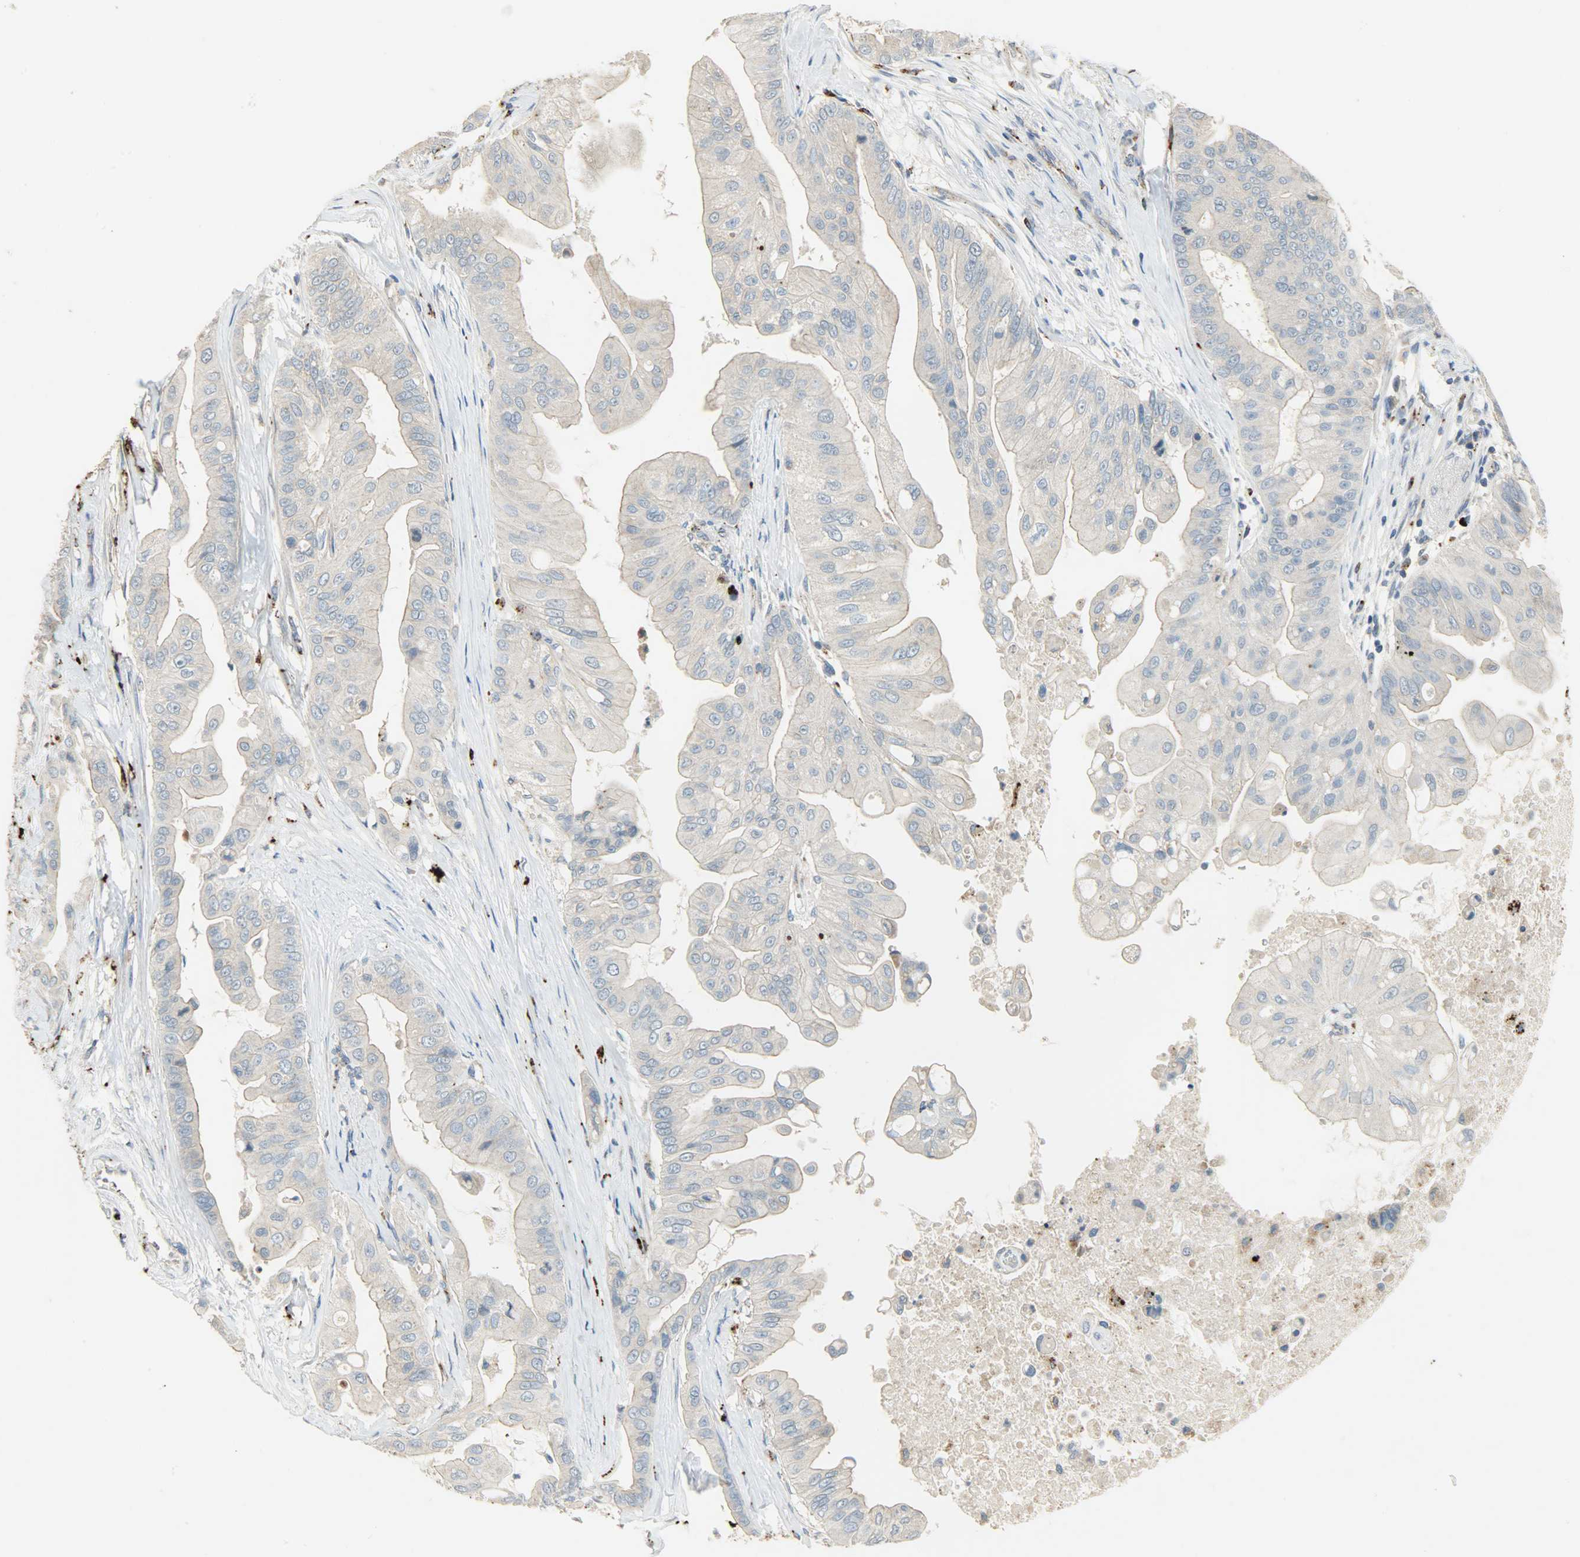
{"staining": {"intensity": "negative", "quantity": "none", "location": "none"}, "tissue": "pancreatic cancer", "cell_type": "Tumor cells", "image_type": "cancer", "snomed": [{"axis": "morphology", "description": "Adenocarcinoma, NOS"}, {"axis": "topography", "description": "Pancreas"}], "caption": "IHC of pancreatic cancer (adenocarcinoma) displays no positivity in tumor cells.", "gene": "ASAH1", "patient": {"sex": "female", "age": 75}}